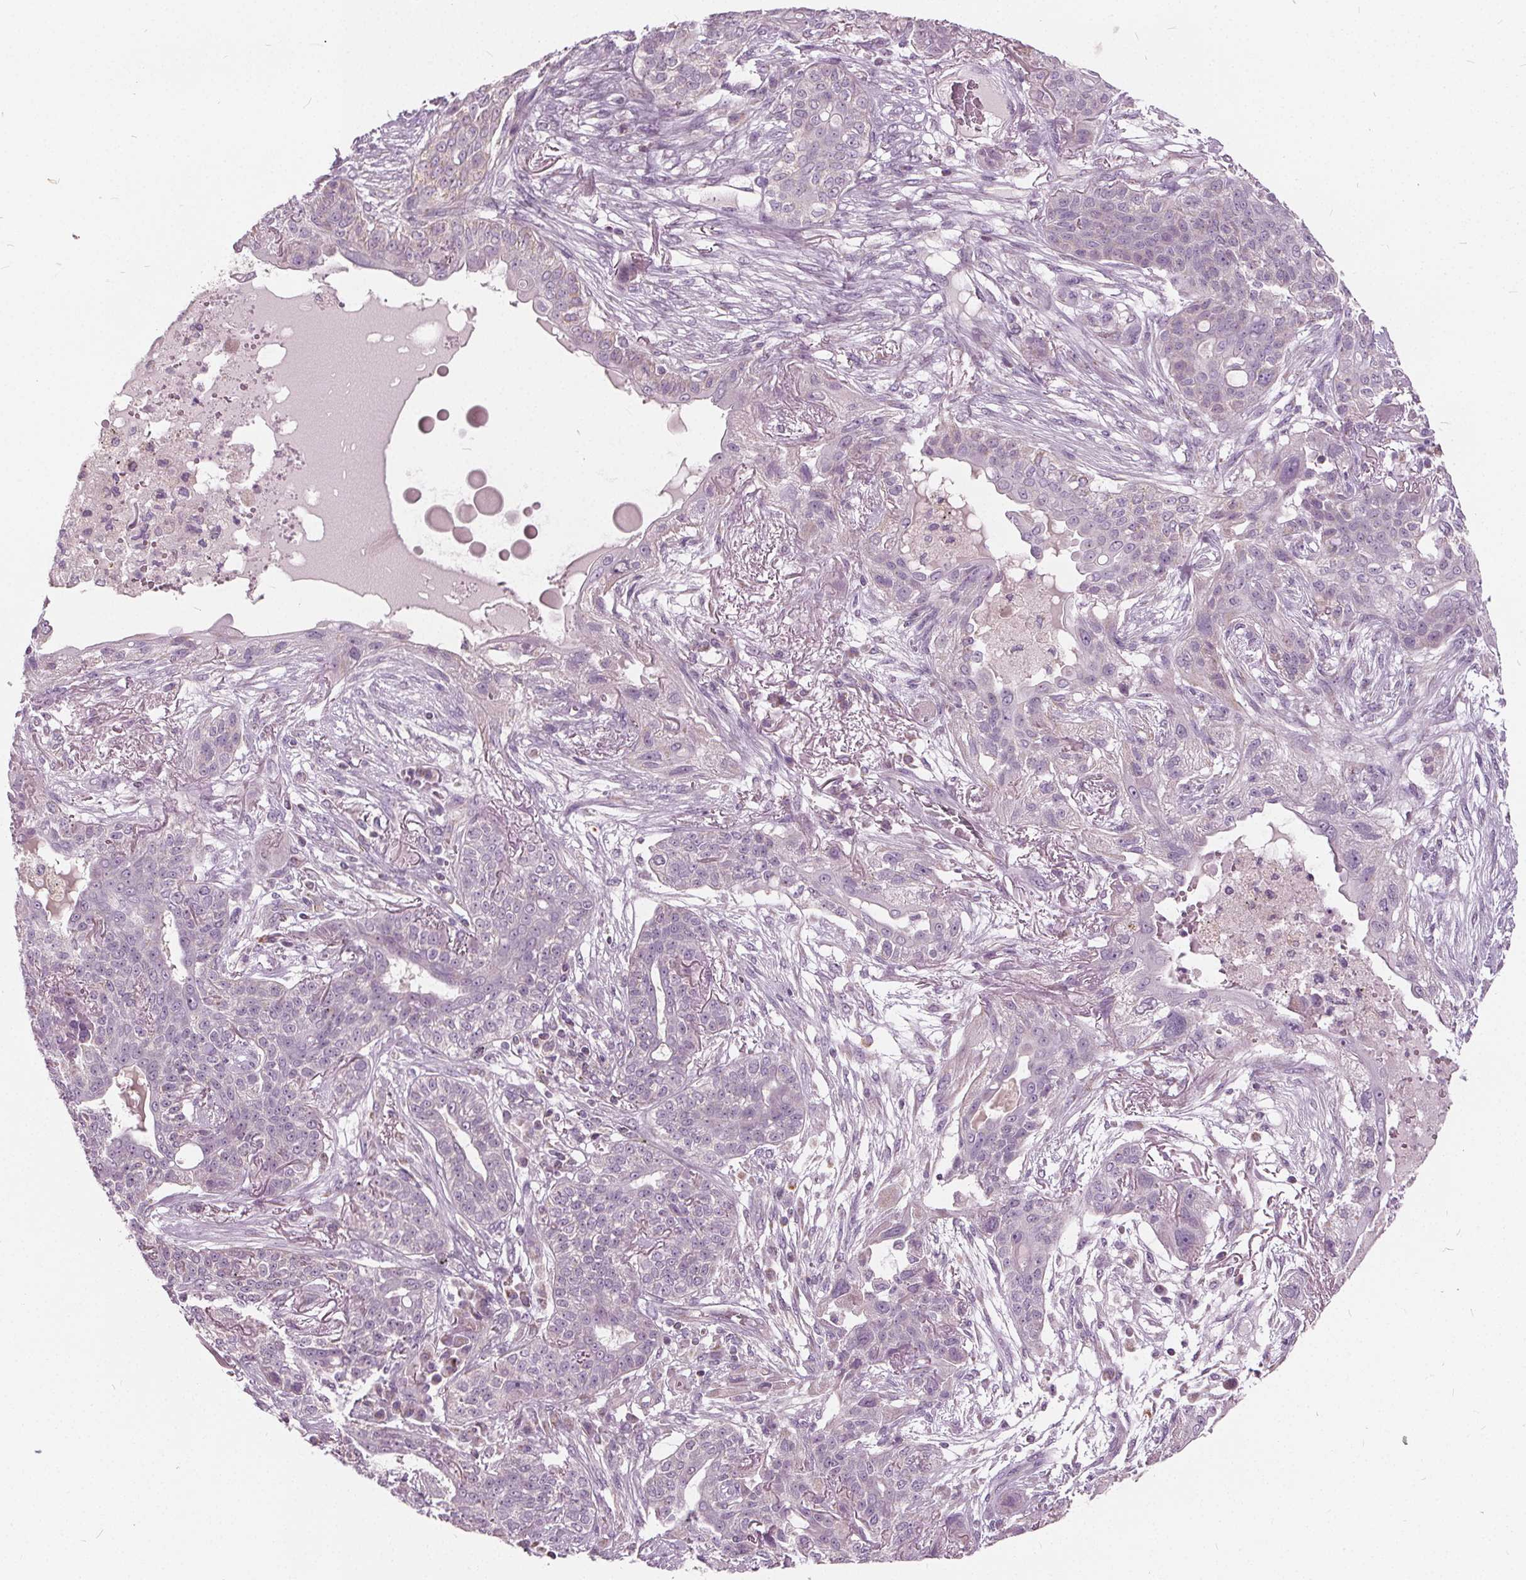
{"staining": {"intensity": "weak", "quantity": "<25%", "location": "cytoplasmic/membranous"}, "tissue": "lung cancer", "cell_type": "Tumor cells", "image_type": "cancer", "snomed": [{"axis": "morphology", "description": "Squamous cell carcinoma, NOS"}, {"axis": "topography", "description": "Lung"}], "caption": "IHC image of neoplastic tissue: human lung cancer (squamous cell carcinoma) stained with DAB (3,3'-diaminobenzidine) shows no significant protein positivity in tumor cells. The staining was performed using DAB (3,3'-diaminobenzidine) to visualize the protein expression in brown, while the nuclei were stained in blue with hematoxylin (Magnification: 20x).", "gene": "ECI2", "patient": {"sex": "female", "age": 70}}